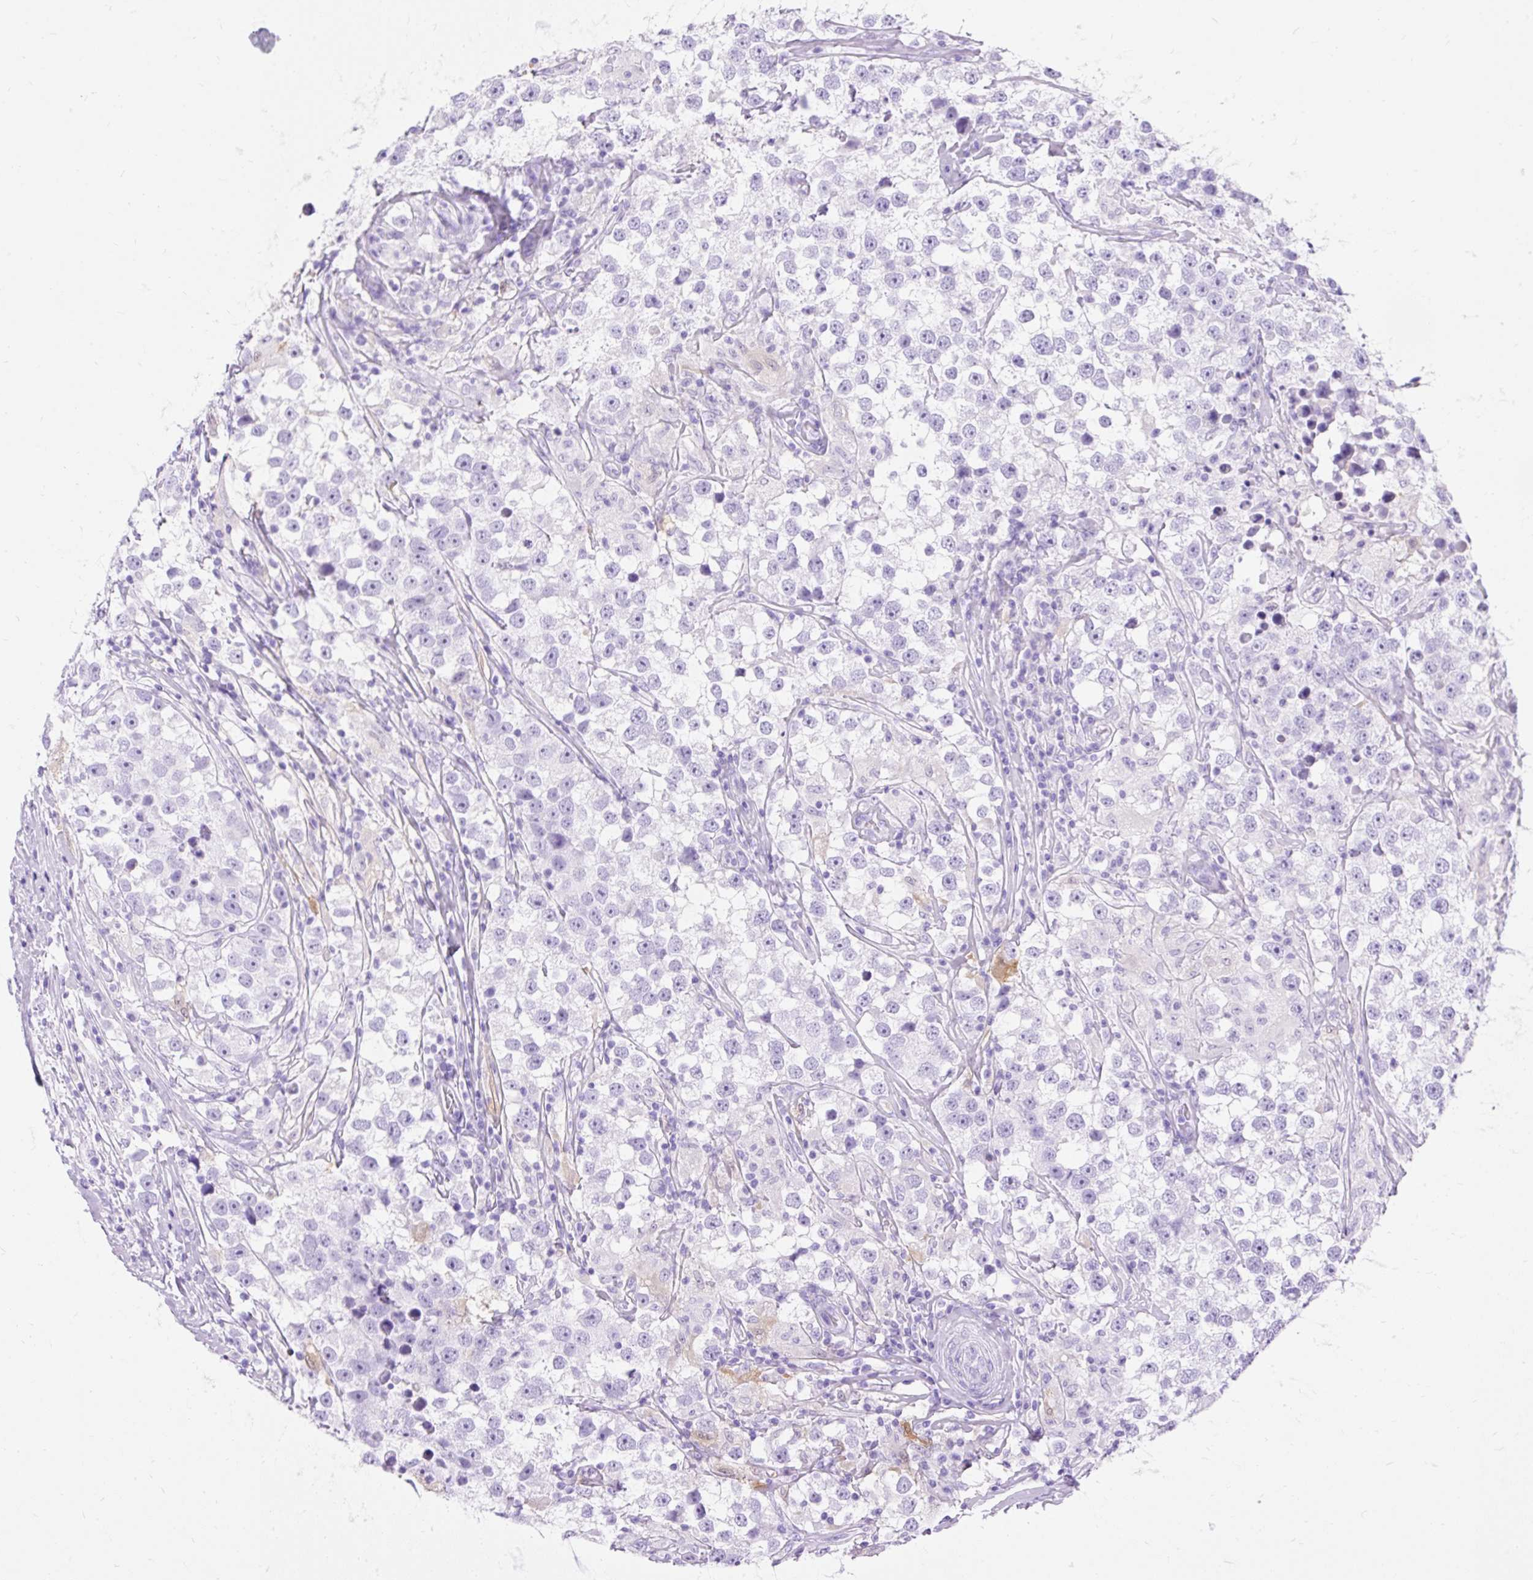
{"staining": {"intensity": "negative", "quantity": "none", "location": "none"}, "tissue": "testis cancer", "cell_type": "Tumor cells", "image_type": "cancer", "snomed": [{"axis": "morphology", "description": "Seminoma, NOS"}, {"axis": "topography", "description": "Testis"}], "caption": "Immunohistochemistry histopathology image of testis cancer stained for a protein (brown), which reveals no staining in tumor cells. The staining was performed using DAB (3,3'-diaminobenzidine) to visualize the protein expression in brown, while the nuclei were stained in blue with hematoxylin (Magnification: 20x).", "gene": "PVALB", "patient": {"sex": "male", "age": 46}}